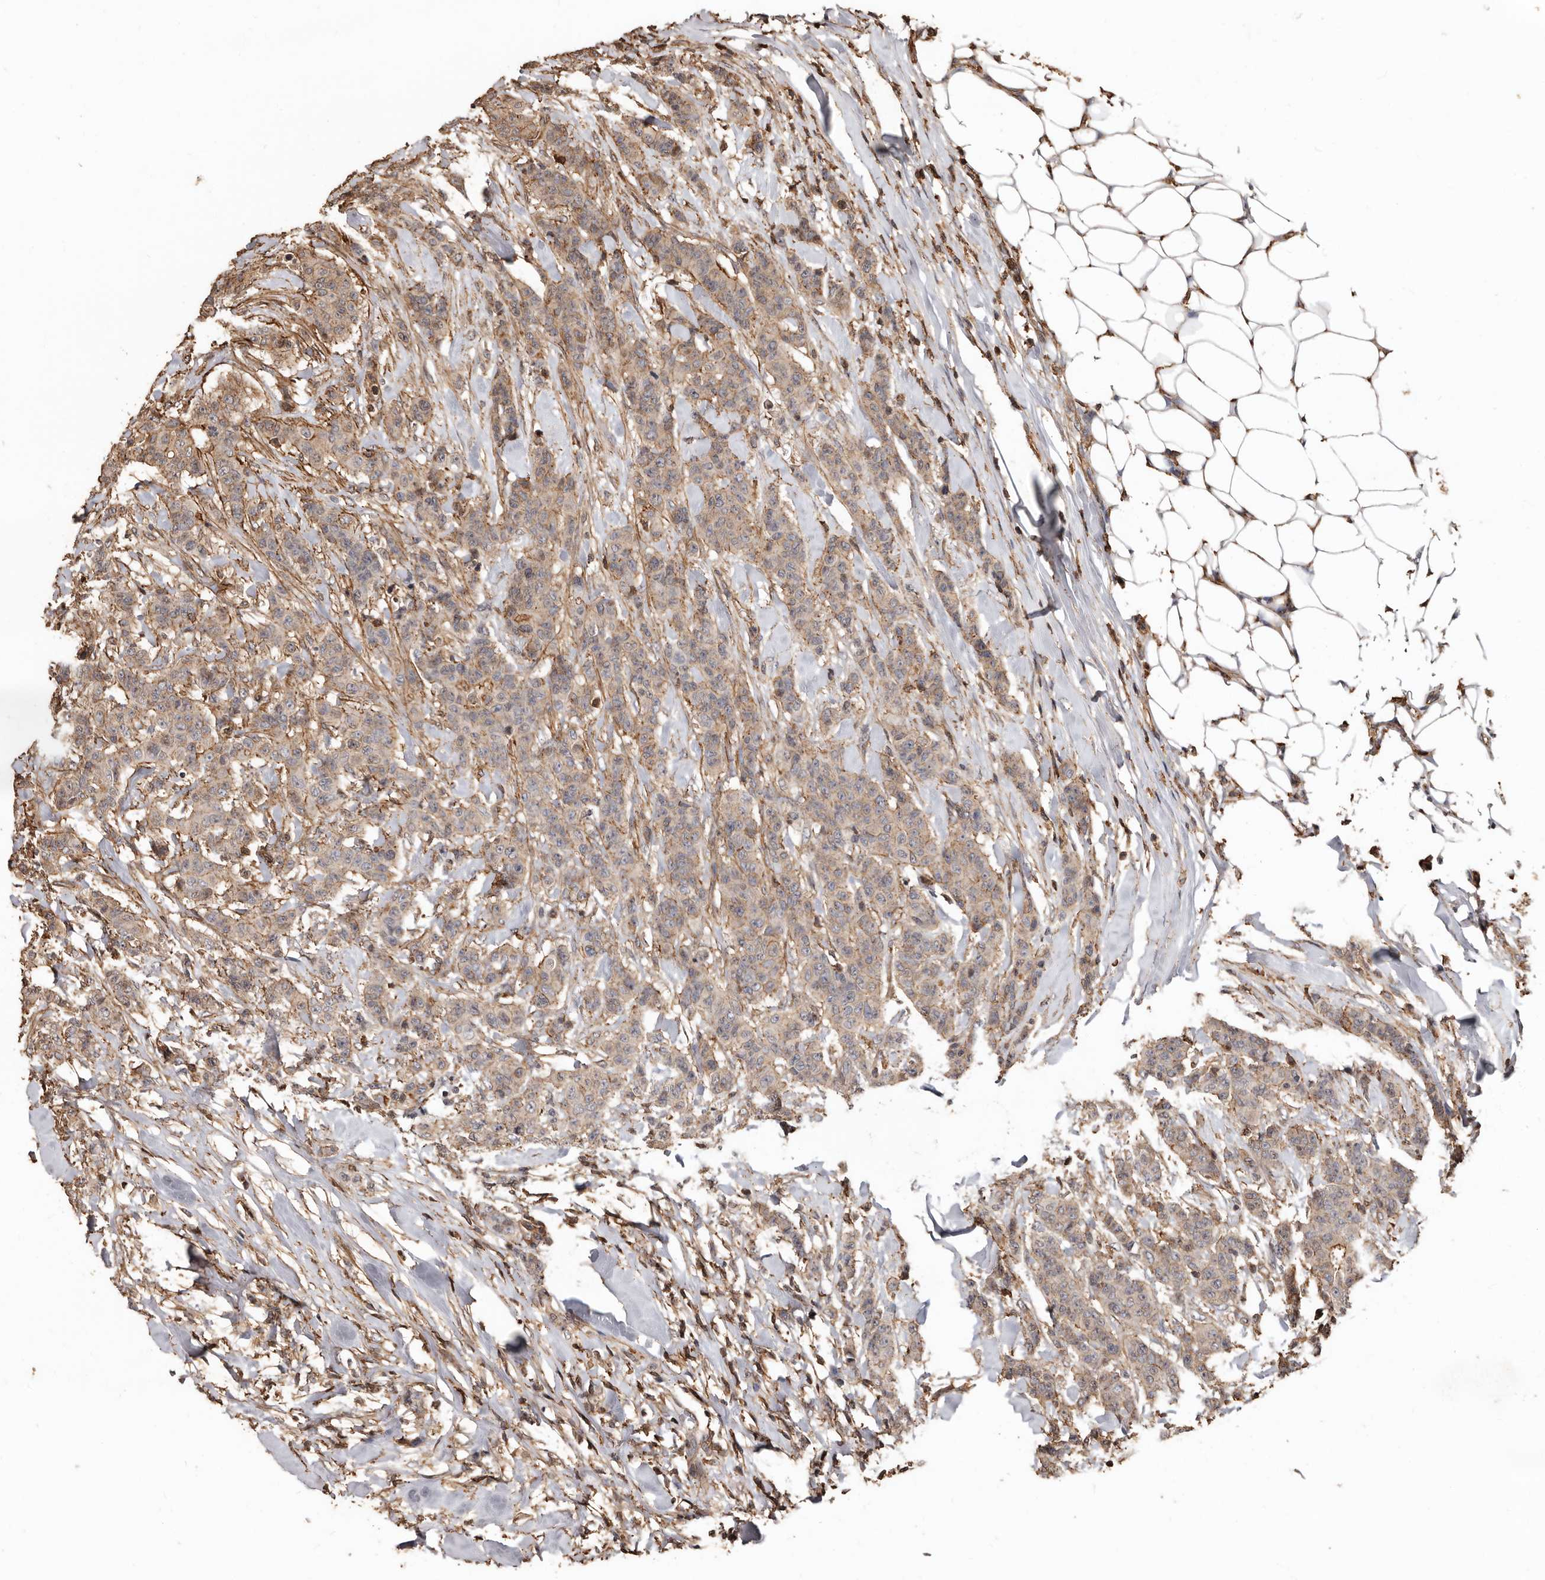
{"staining": {"intensity": "weak", "quantity": ">75%", "location": "cytoplasmic/membranous"}, "tissue": "breast cancer", "cell_type": "Tumor cells", "image_type": "cancer", "snomed": [{"axis": "morphology", "description": "Duct carcinoma"}, {"axis": "topography", "description": "Breast"}], "caption": "A brown stain labels weak cytoplasmic/membranous staining of a protein in human breast intraductal carcinoma tumor cells. The protein of interest is stained brown, and the nuclei are stained in blue (DAB IHC with brightfield microscopy, high magnification).", "gene": "GSK3A", "patient": {"sex": "female", "age": 40}}